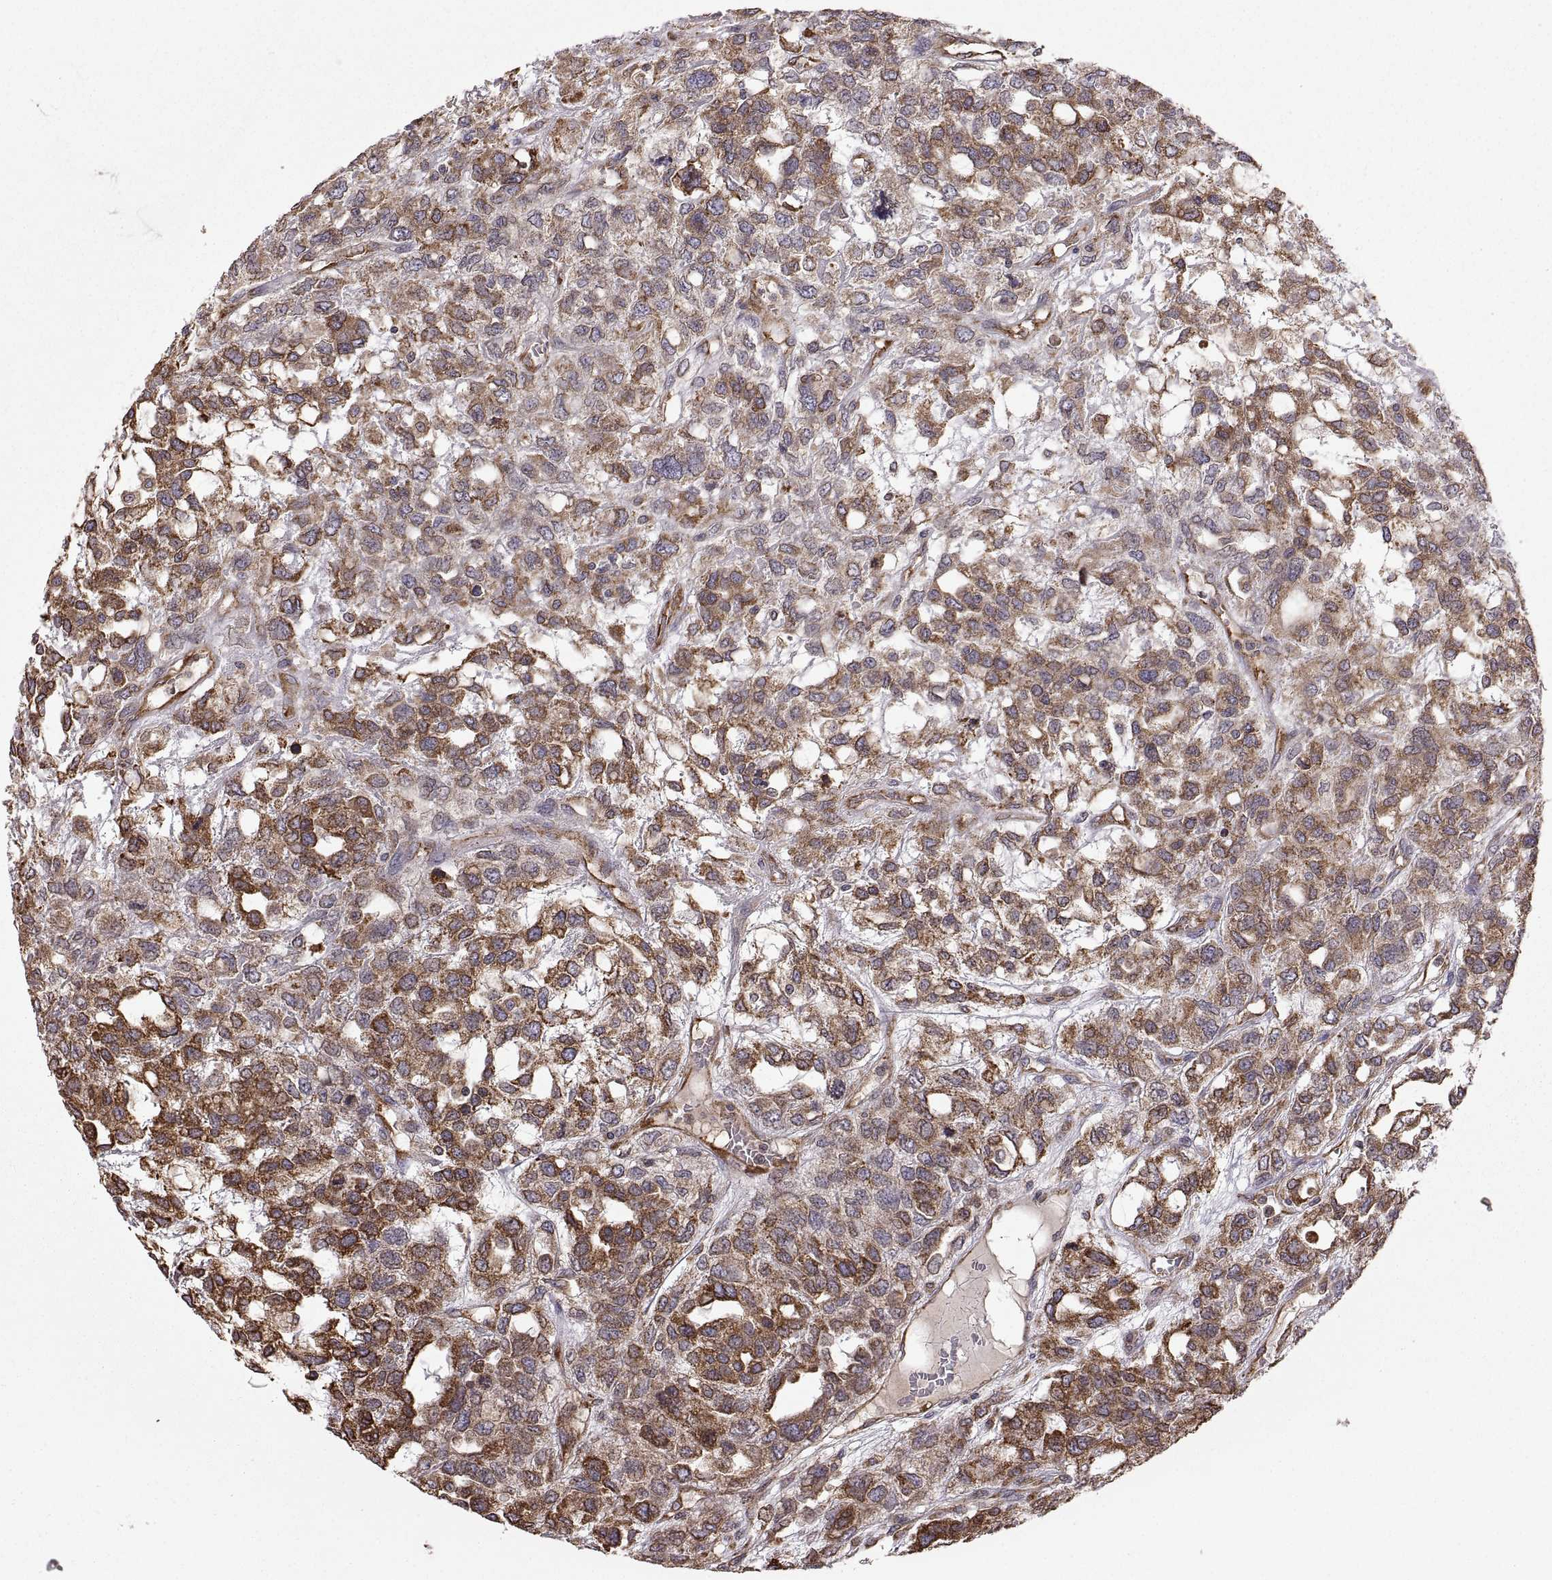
{"staining": {"intensity": "strong", "quantity": "<25%", "location": "cytoplasmic/membranous"}, "tissue": "testis cancer", "cell_type": "Tumor cells", "image_type": "cancer", "snomed": [{"axis": "morphology", "description": "Seminoma, NOS"}, {"axis": "topography", "description": "Testis"}], "caption": "Immunohistochemical staining of testis seminoma displays strong cytoplasmic/membranous protein positivity in about <25% of tumor cells. The protein is stained brown, and the nuclei are stained in blue (DAB (3,3'-diaminobenzidine) IHC with brightfield microscopy, high magnification).", "gene": "PDIA3", "patient": {"sex": "male", "age": 52}}